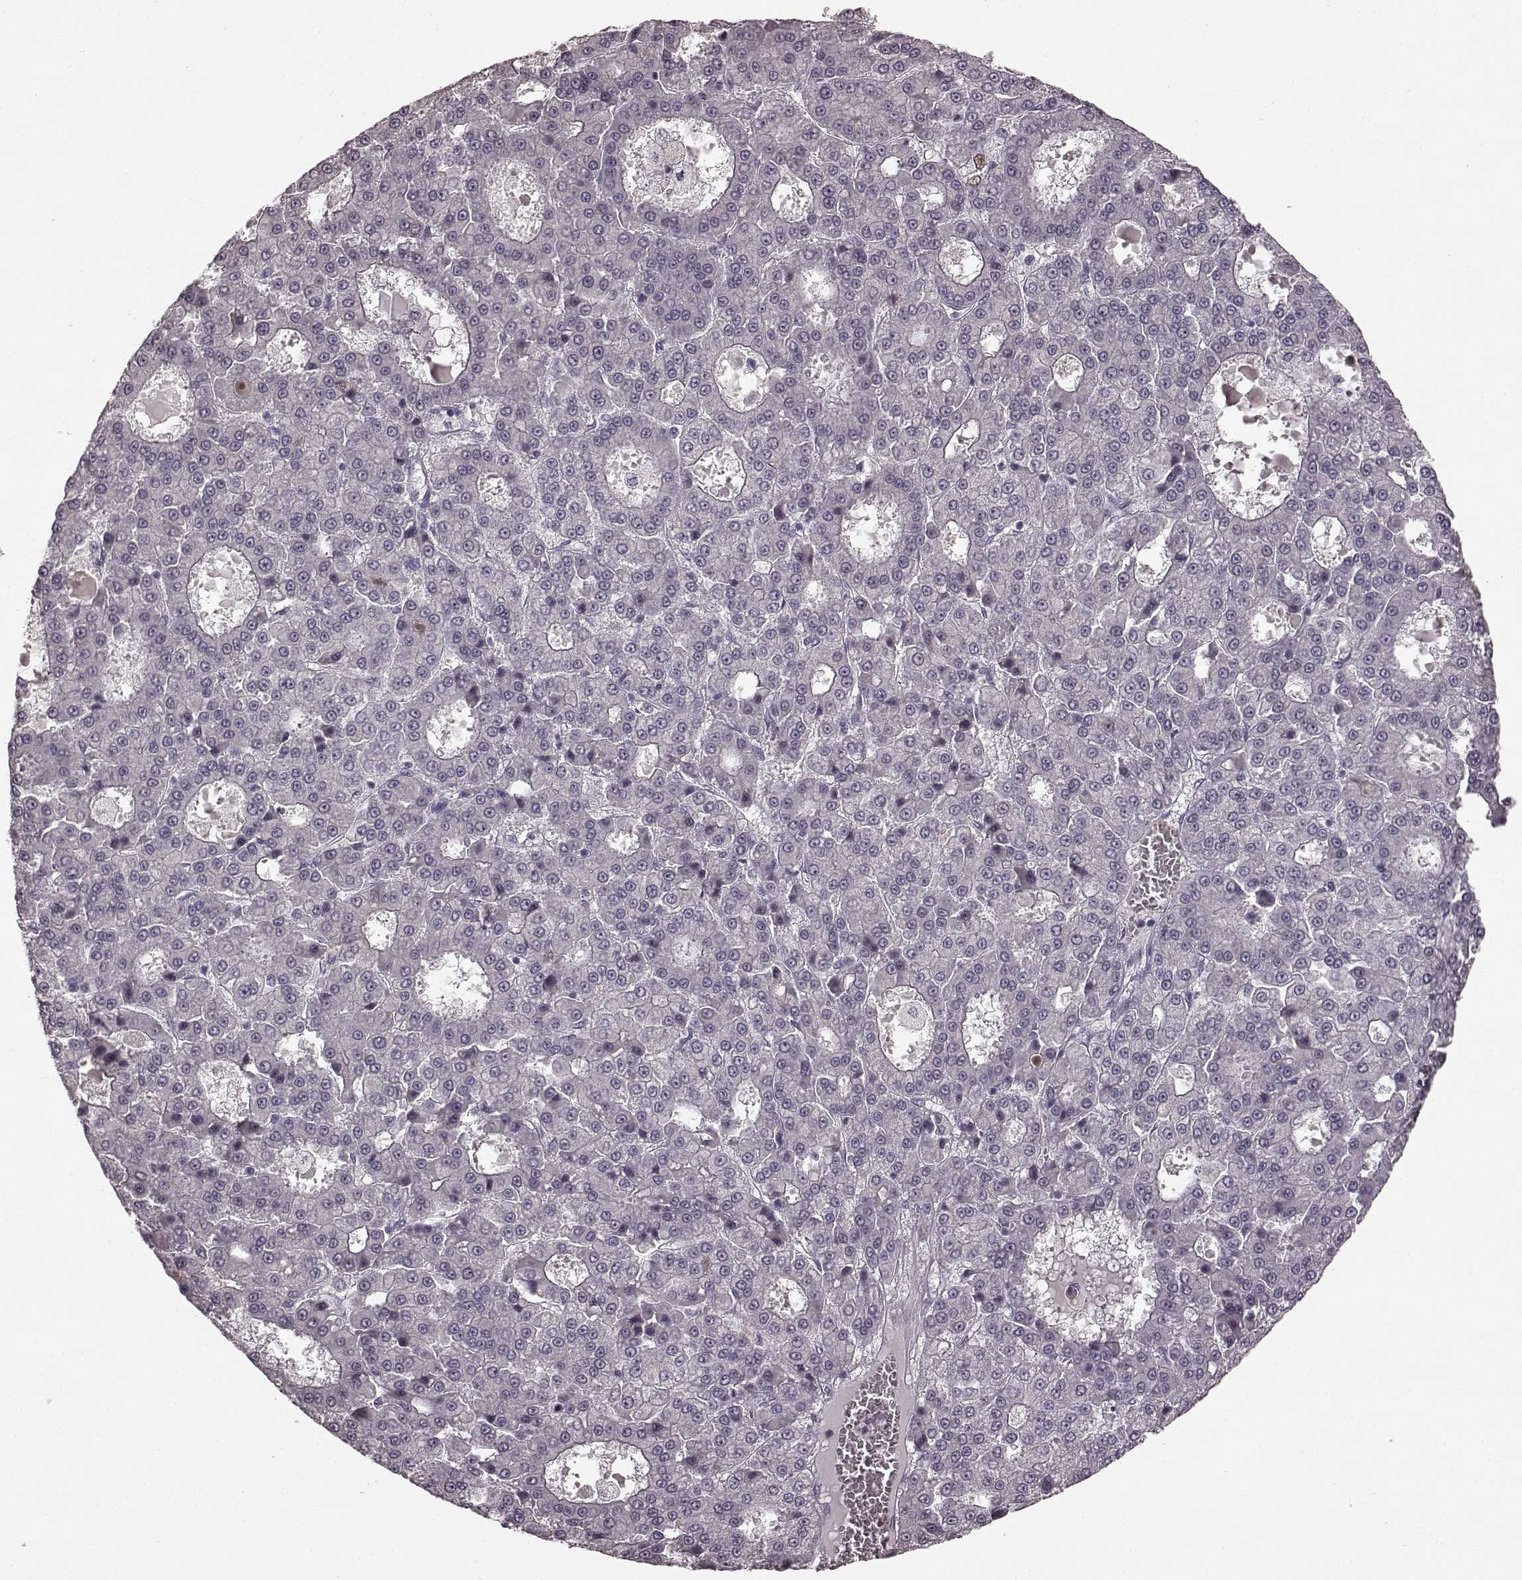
{"staining": {"intensity": "negative", "quantity": "none", "location": "none"}, "tissue": "liver cancer", "cell_type": "Tumor cells", "image_type": "cancer", "snomed": [{"axis": "morphology", "description": "Carcinoma, Hepatocellular, NOS"}, {"axis": "topography", "description": "Liver"}], "caption": "Liver cancer (hepatocellular carcinoma) was stained to show a protein in brown. There is no significant expression in tumor cells.", "gene": "CCNA2", "patient": {"sex": "male", "age": 70}}